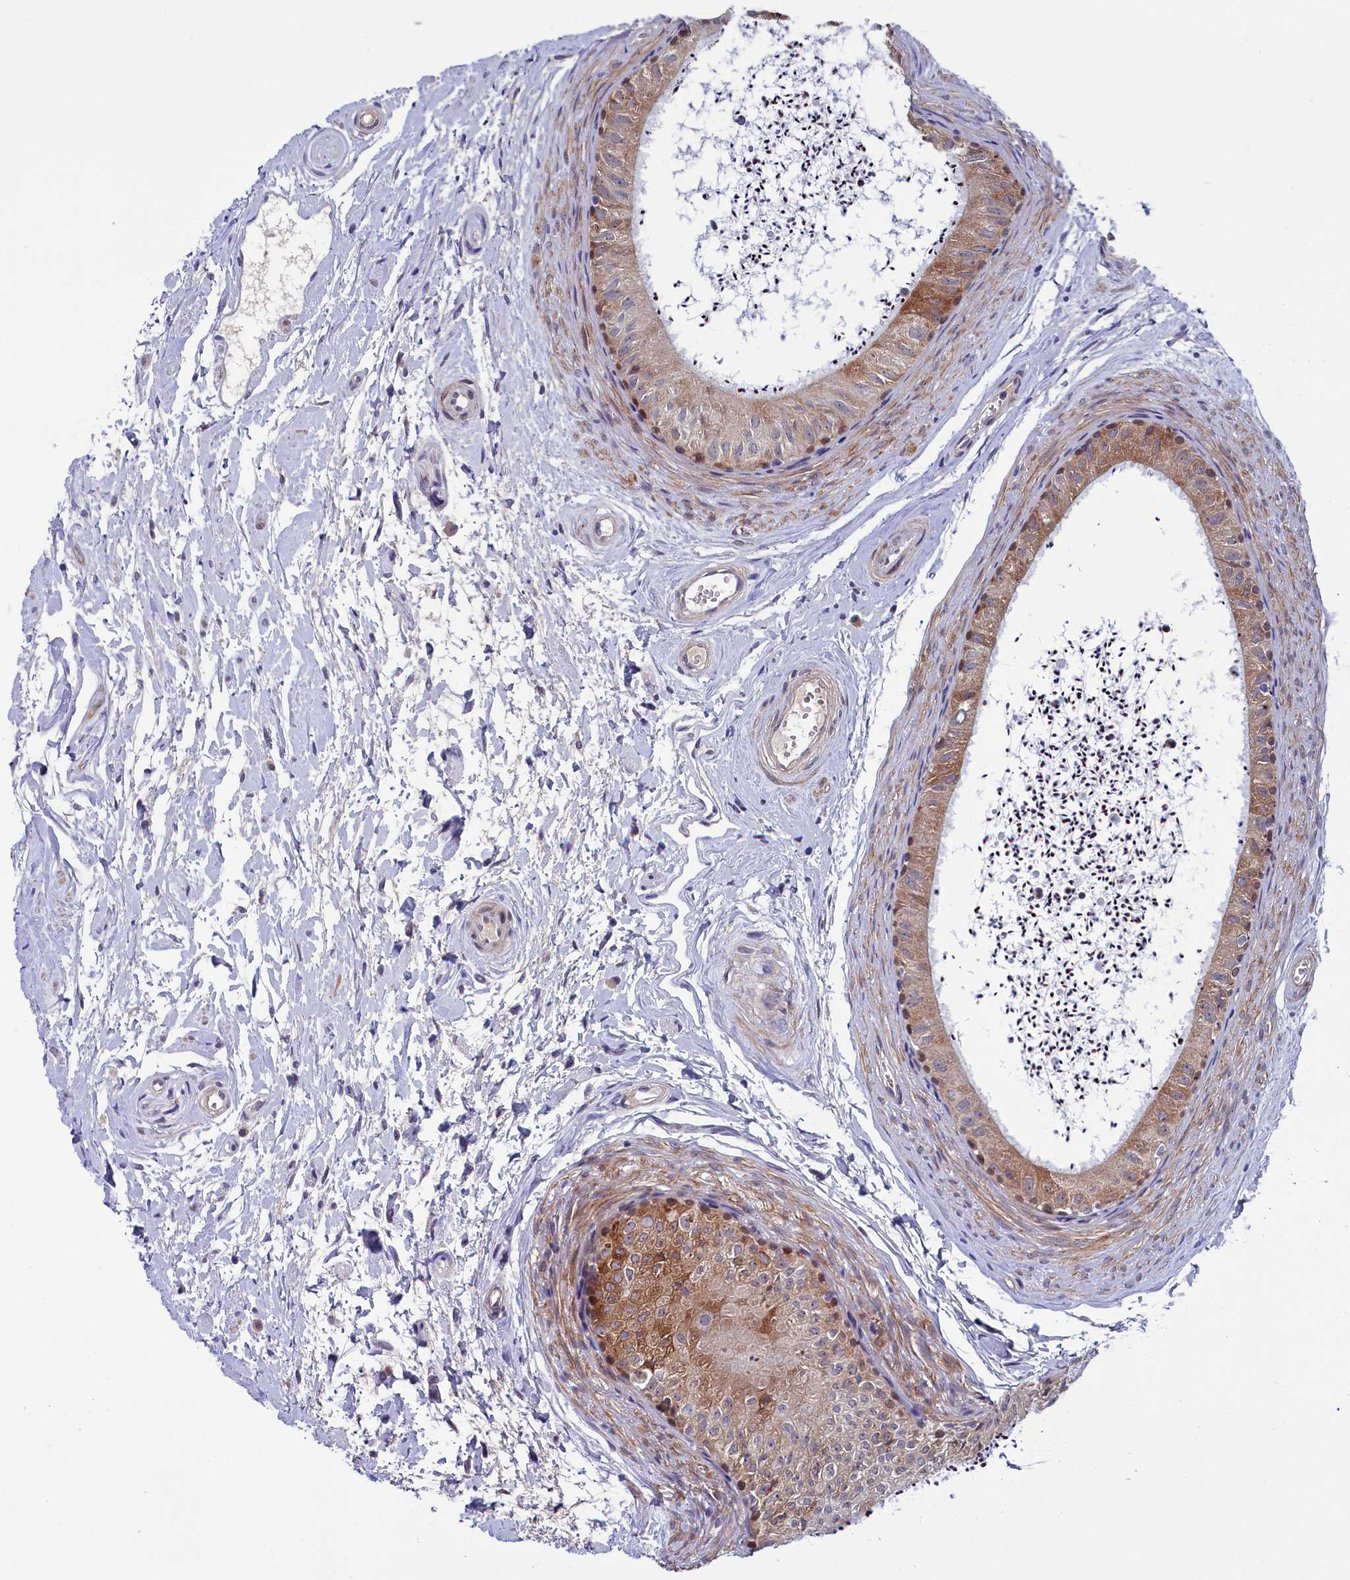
{"staining": {"intensity": "moderate", "quantity": ">75%", "location": "cytoplasmic/membranous"}, "tissue": "epididymis", "cell_type": "Glandular cells", "image_type": "normal", "snomed": [{"axis": "morphology", "description": "Normal tissue, NOS"}, {"axis": "topography", "description": "Epididymis"}], "caption": "Glandular cells show medium levels of moderate cytoplasmic/membranous positivity in approximately >75% of cells in normal human epididymis. (Stains: DAB in brown, nuclei in blue, Microscopy: brightfield microscopy at high magnification).", "gene": "SLC39A6", "patient": {"sex": "male", "age": 56}}